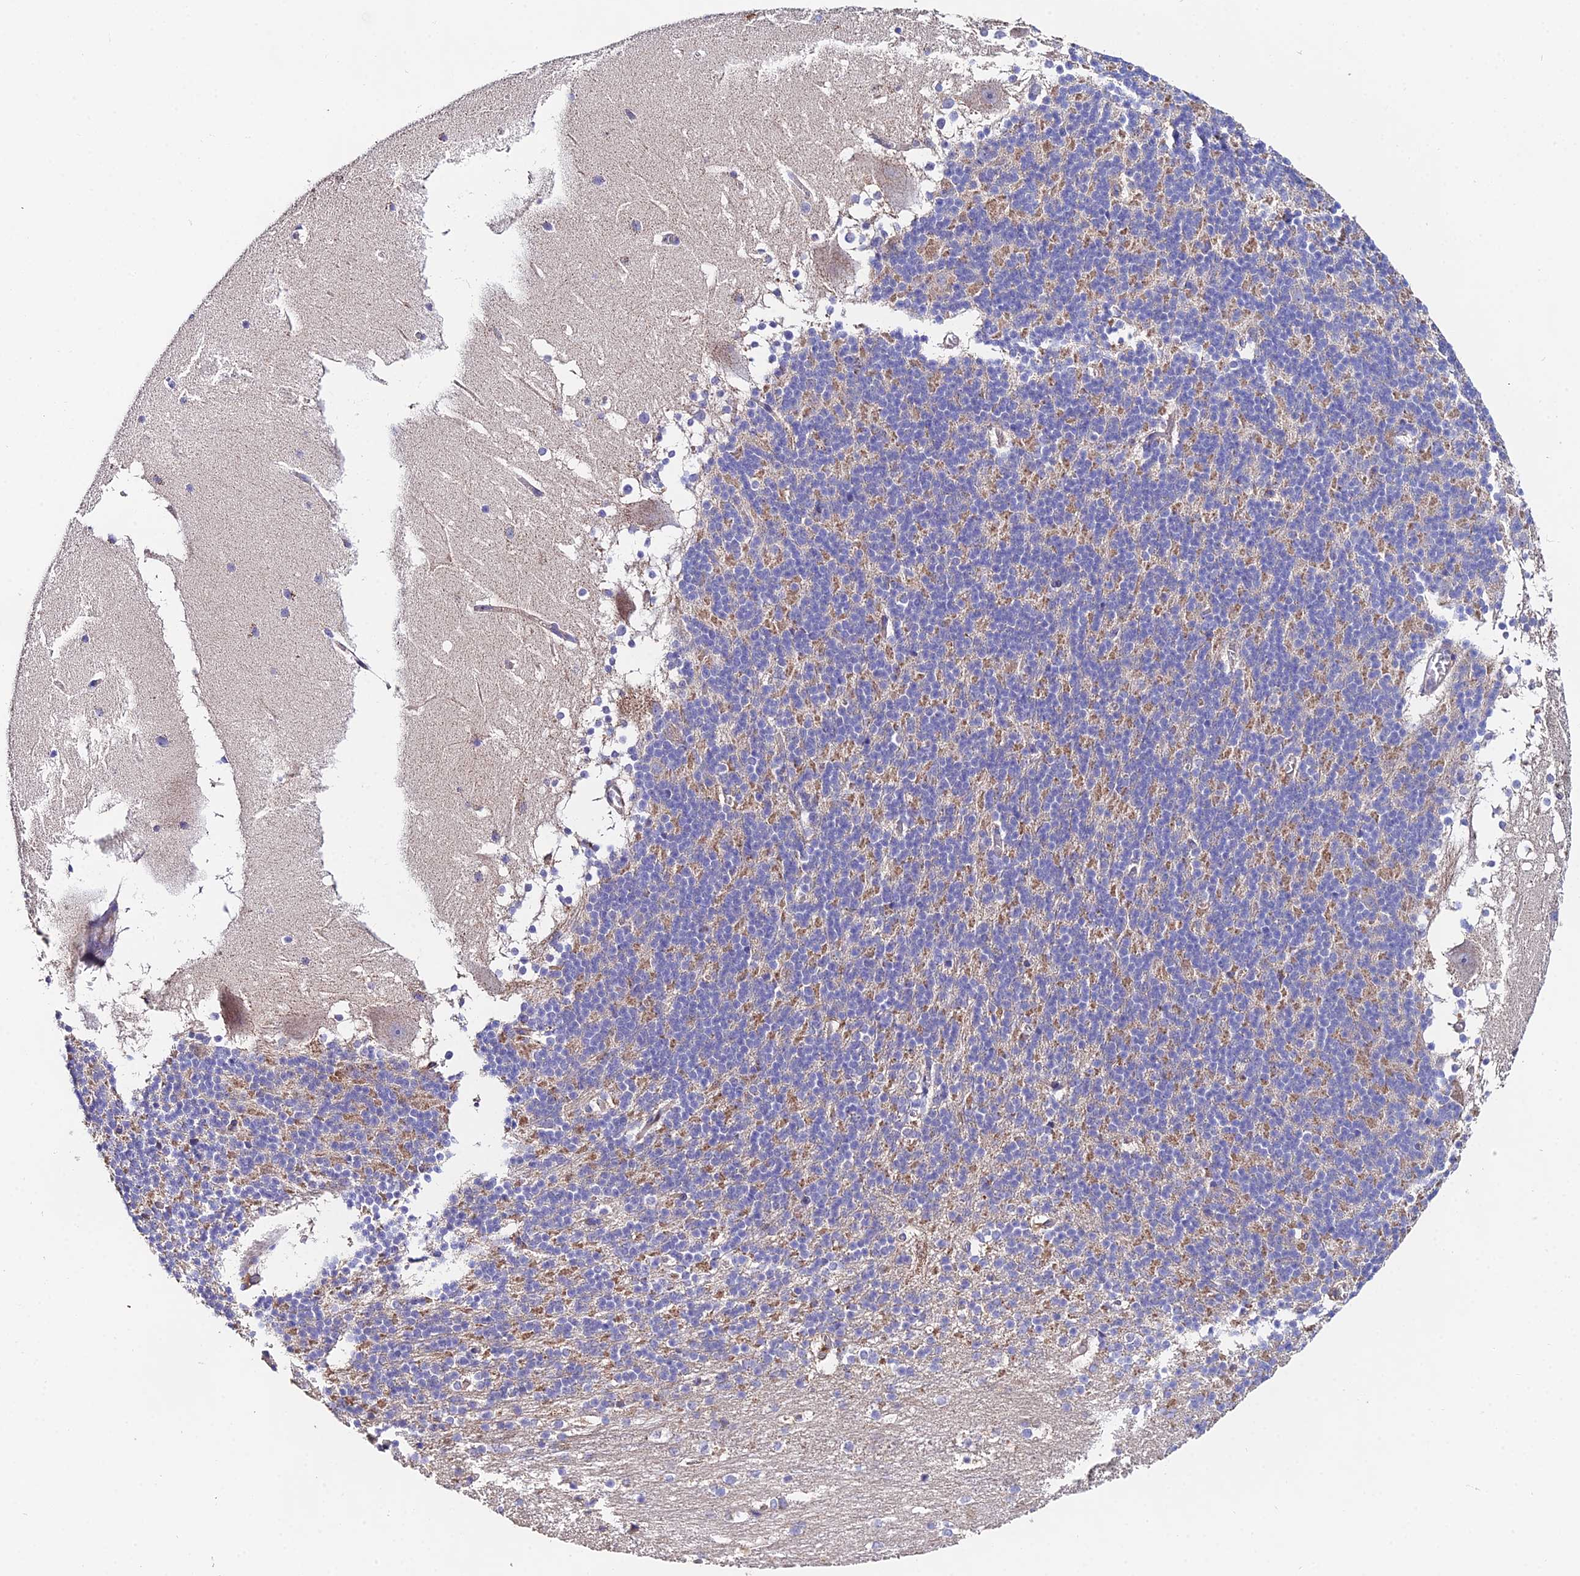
{"staining": {"intensity": "negative", "quantity": "none", "location": "none"}, "tissue": "cerebellum", "cell_type": "Cells in granular layer", "image_type": "normal", "snomed": [{"axis": "morphology", "description": "Normal tissue, NOS"}, {"axis": "topography", "description": "Cerebellum"}], "caption": "This image is of normal cerebellum stained with immunohistochemistry (IHC) to label a protein in brown with the nuclei are counter-stained blue. There is no expression in cells in granular layer.", "gene": "PPP2R2A", "patient": {"sex": "female", "age": 19}}